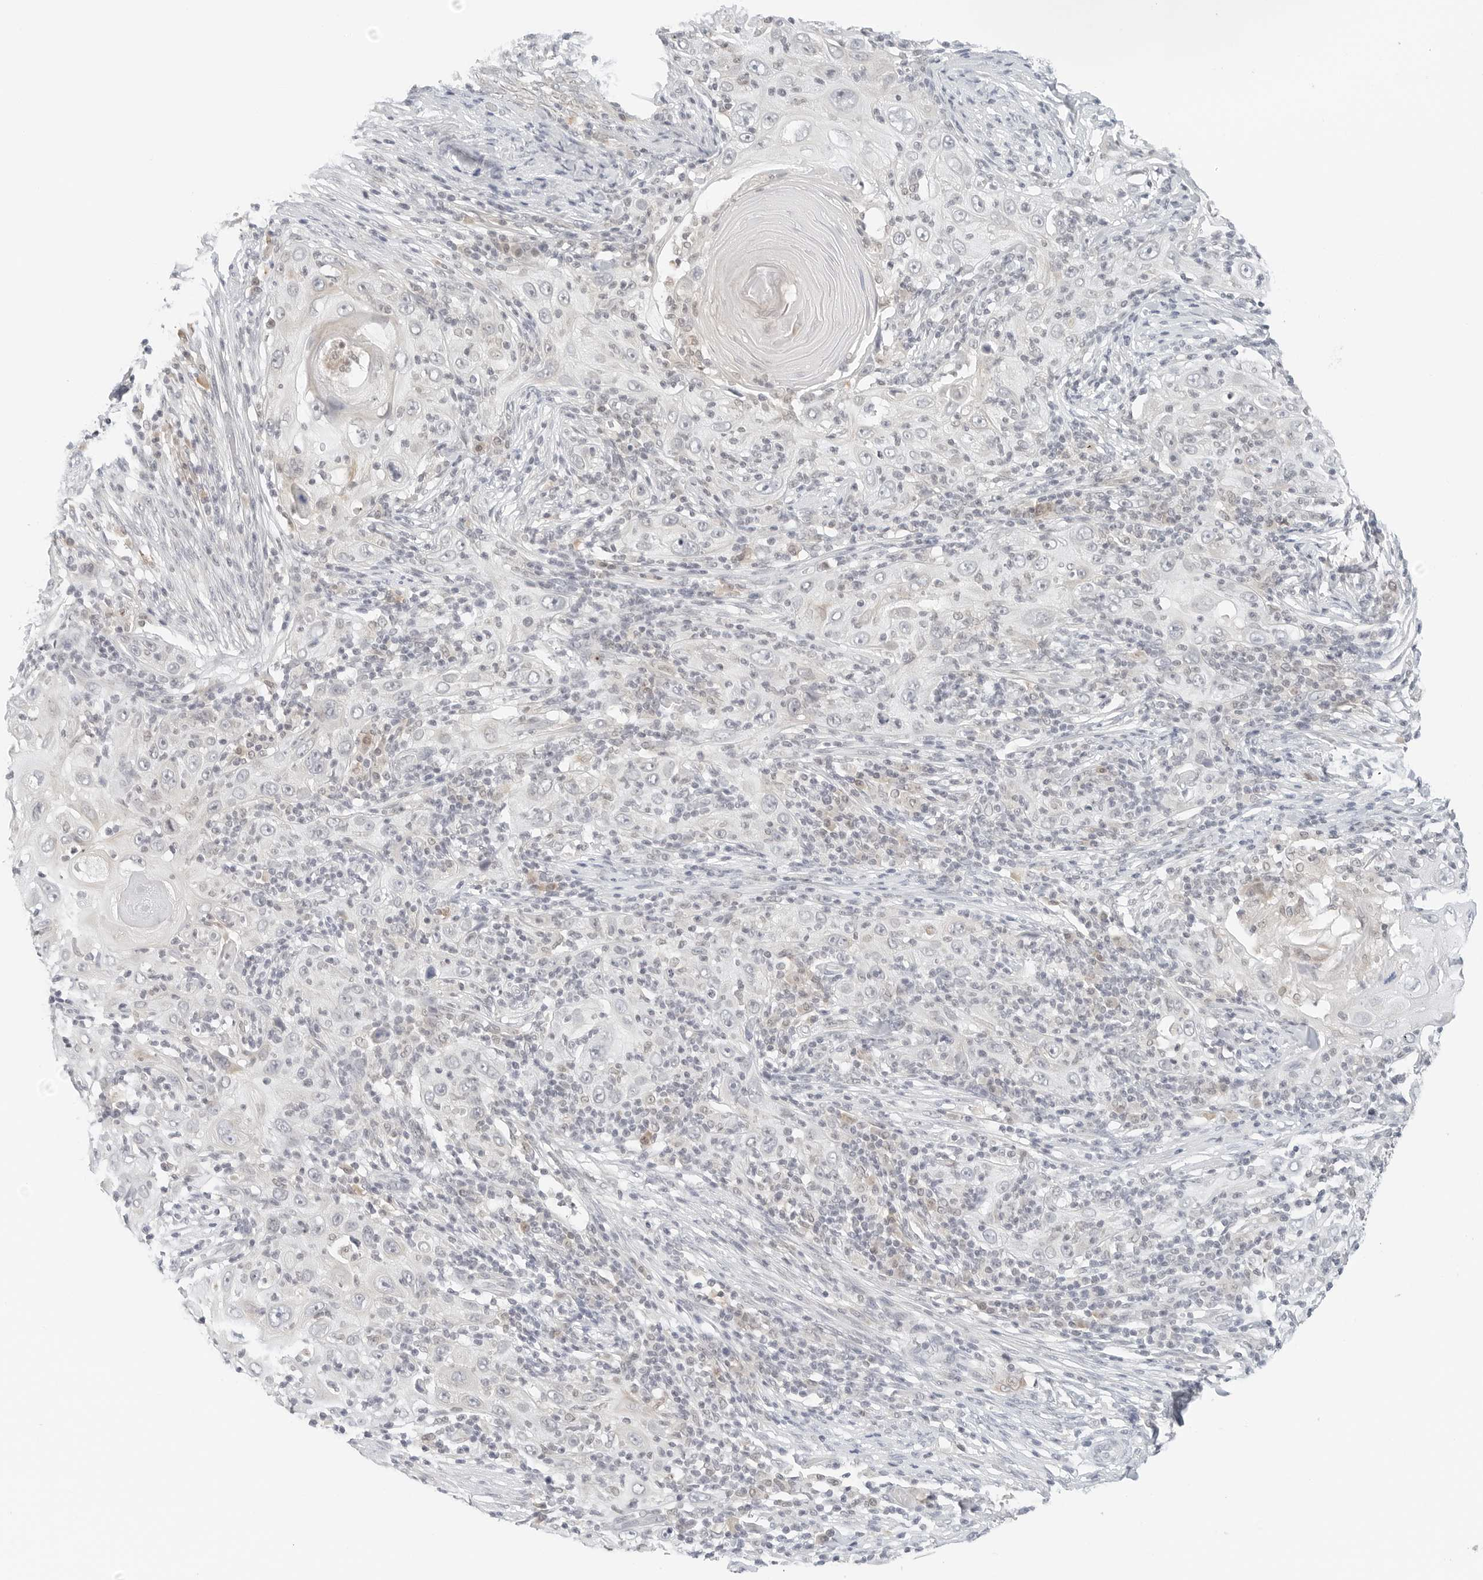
{"staining": {"intensity": "negative", "quantity": "none", "location": "none"}, "tissue": "skin cancer", "cell_type": "Tumor cells", "image_type": "cancer", "snomed": [{"axis": "morphology", "description": "Squamous cell carcinoma, NOS"}, {"axis": "topography", "description": "Skin"}], "caption": "The immunohistochemistry micrograph has no significant positivity in tumor cells of skin cancer tissue.", "gene": "NEO1", "patient": {"sex": "female", "age": 88}}